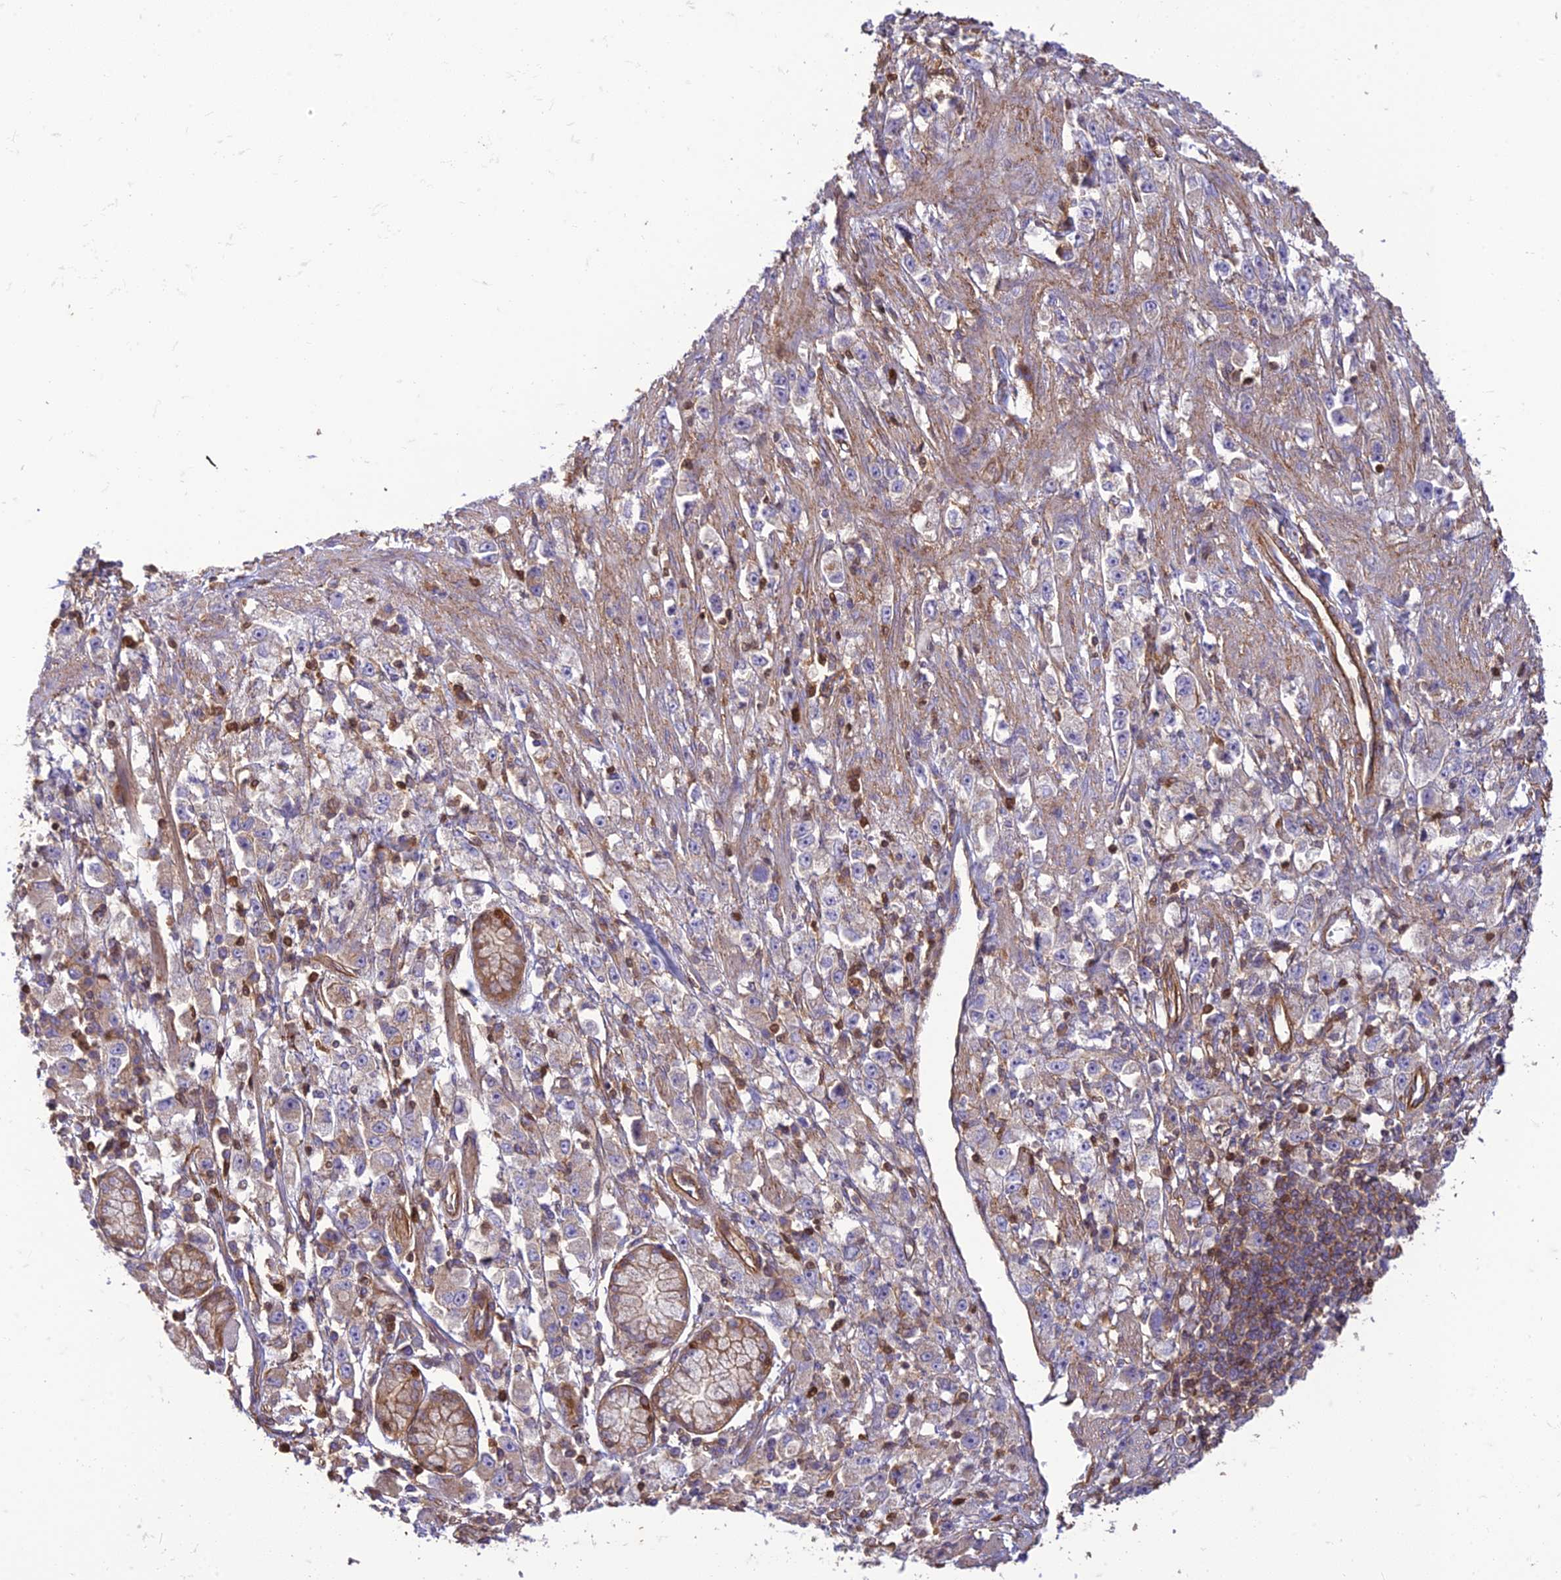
{"staining": {"intensity": "negative", "quantity": "none", "location": "none"}, "tissue": "stomach cancer", "cell_type": "Tumor cells", "image_type": "cancer", "snomed": [{"axis": "morphology", "description": "Adenocarcinoma, NOS"}, {"axis": "topography", "description": "Stomach"}], "caption": "Human stomach adenocarcinoma stained for a protein using IHC shows no staining in tumor cells.", "gene": "HPSE2", "patient": {"sex": "female", "age": 59}}